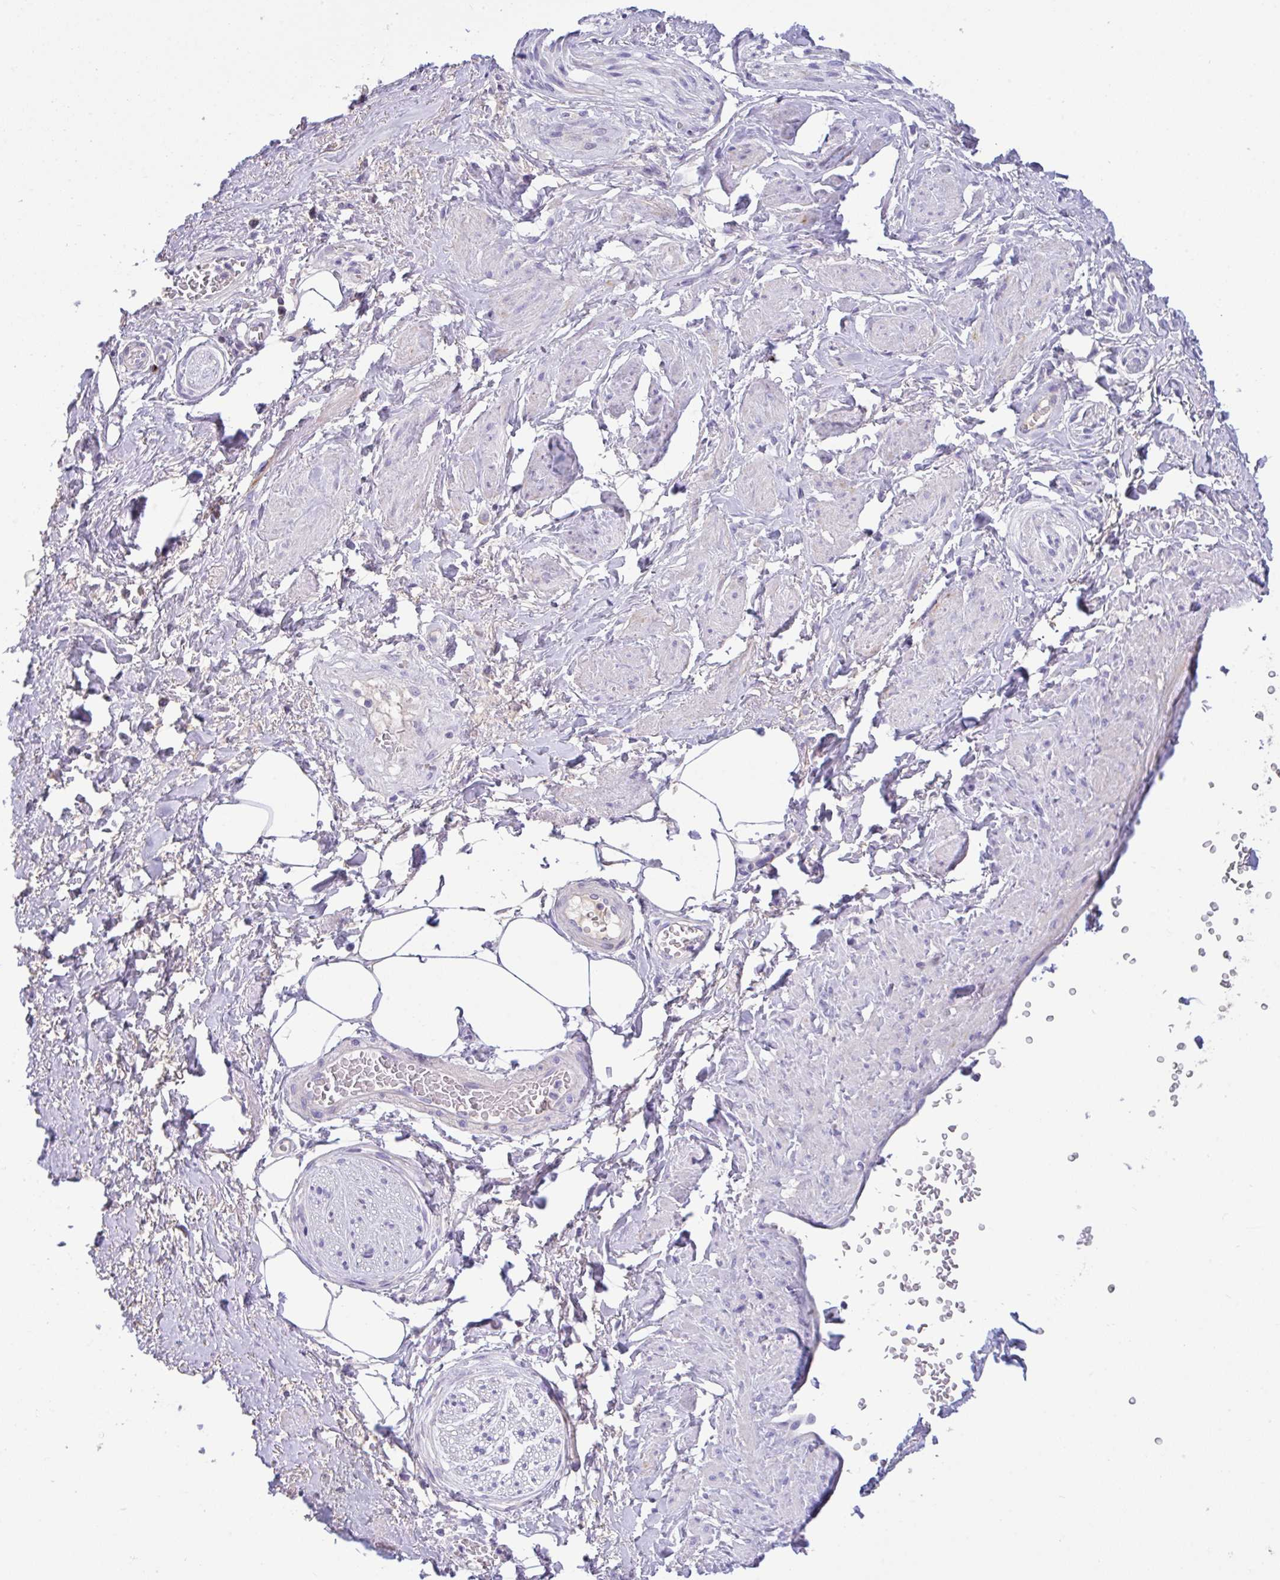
{"staining": {"intensity": "negative", "quantity": "none", "location": "none"}, "tissue": "adipose tissue", "cell_type": "Adipocytes", "image_type": "normal", "snomed": [{"axis": "morphology", "description": "Normal tissue, NOS"}, {"axis": "topography", "description": "Vagina"}, {"axis": "topography", "description": "Peripheral nerve tissue"}], "caption": "This photomicrograph is of unremarkable adipose tissue stained with IHC to label a protein in brown with the nuclei are counter-stained blue. There is no expression in adipocytes. (Brightfield microscopy of DAB immunohistochemistry at high magnification).", "gene": "FBXL20", "patient": {"sex": "female", "age": 71}}